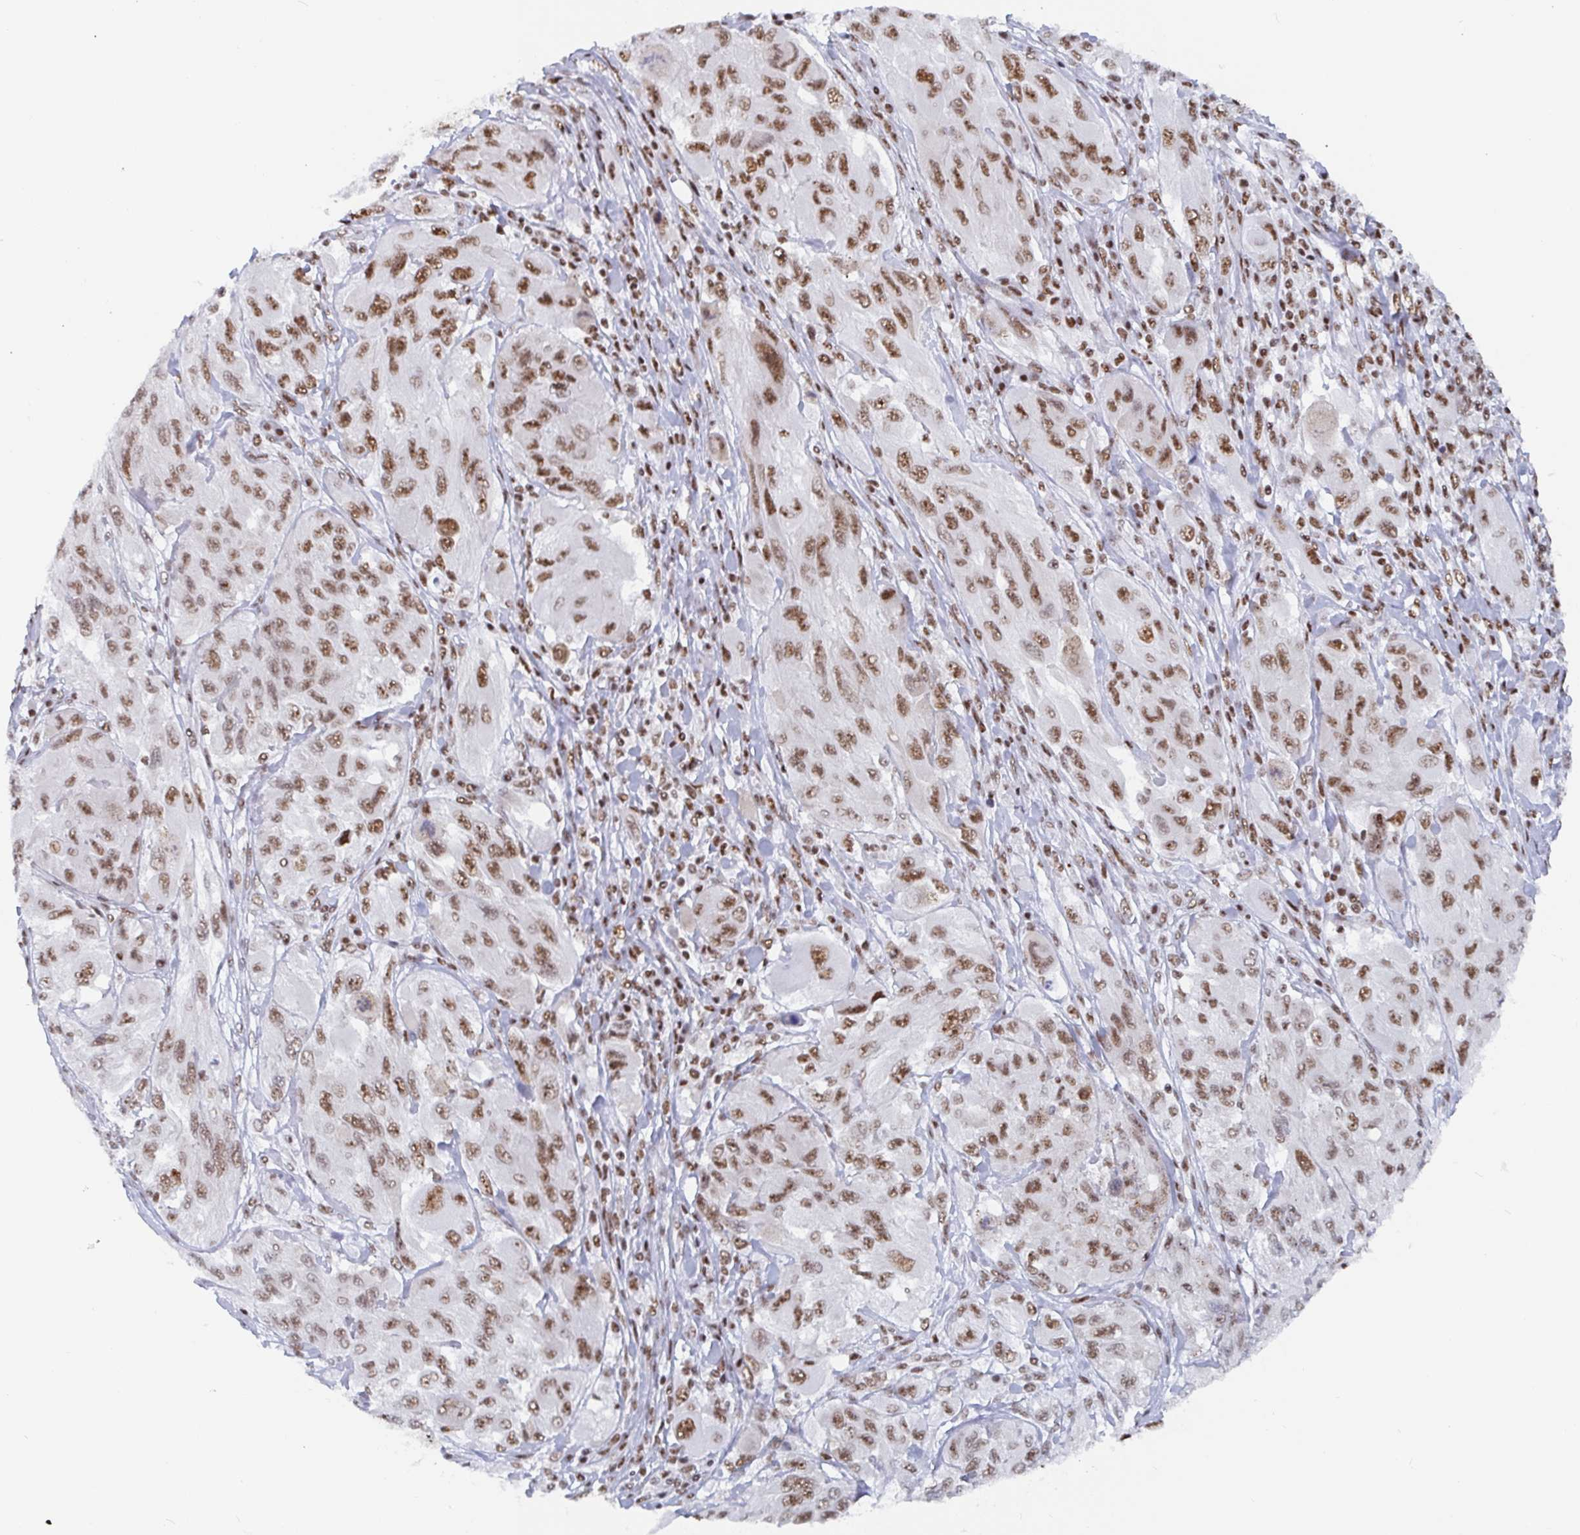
{"staining": {"intensity": "moderate", "quantity": ">75%", "location": "nuclear"}, "tissue": "melanoma", "cell_type": "Tumor cells", "image_type": "cancer", "snomed": [{"axis": "morphology", "description": "Malignant melanoma, NOS"}, {"axis": "topography", "description": "Skin"}], "caption": "A brown stain labels moderate nuclear staining of a protein in human malignant melanoma tumor cells. (brown staining indicates protein expression, while blue staining denotes nuclei).", "gene": "EWSR1", "patient": {"sex": "female", "age": 91}}